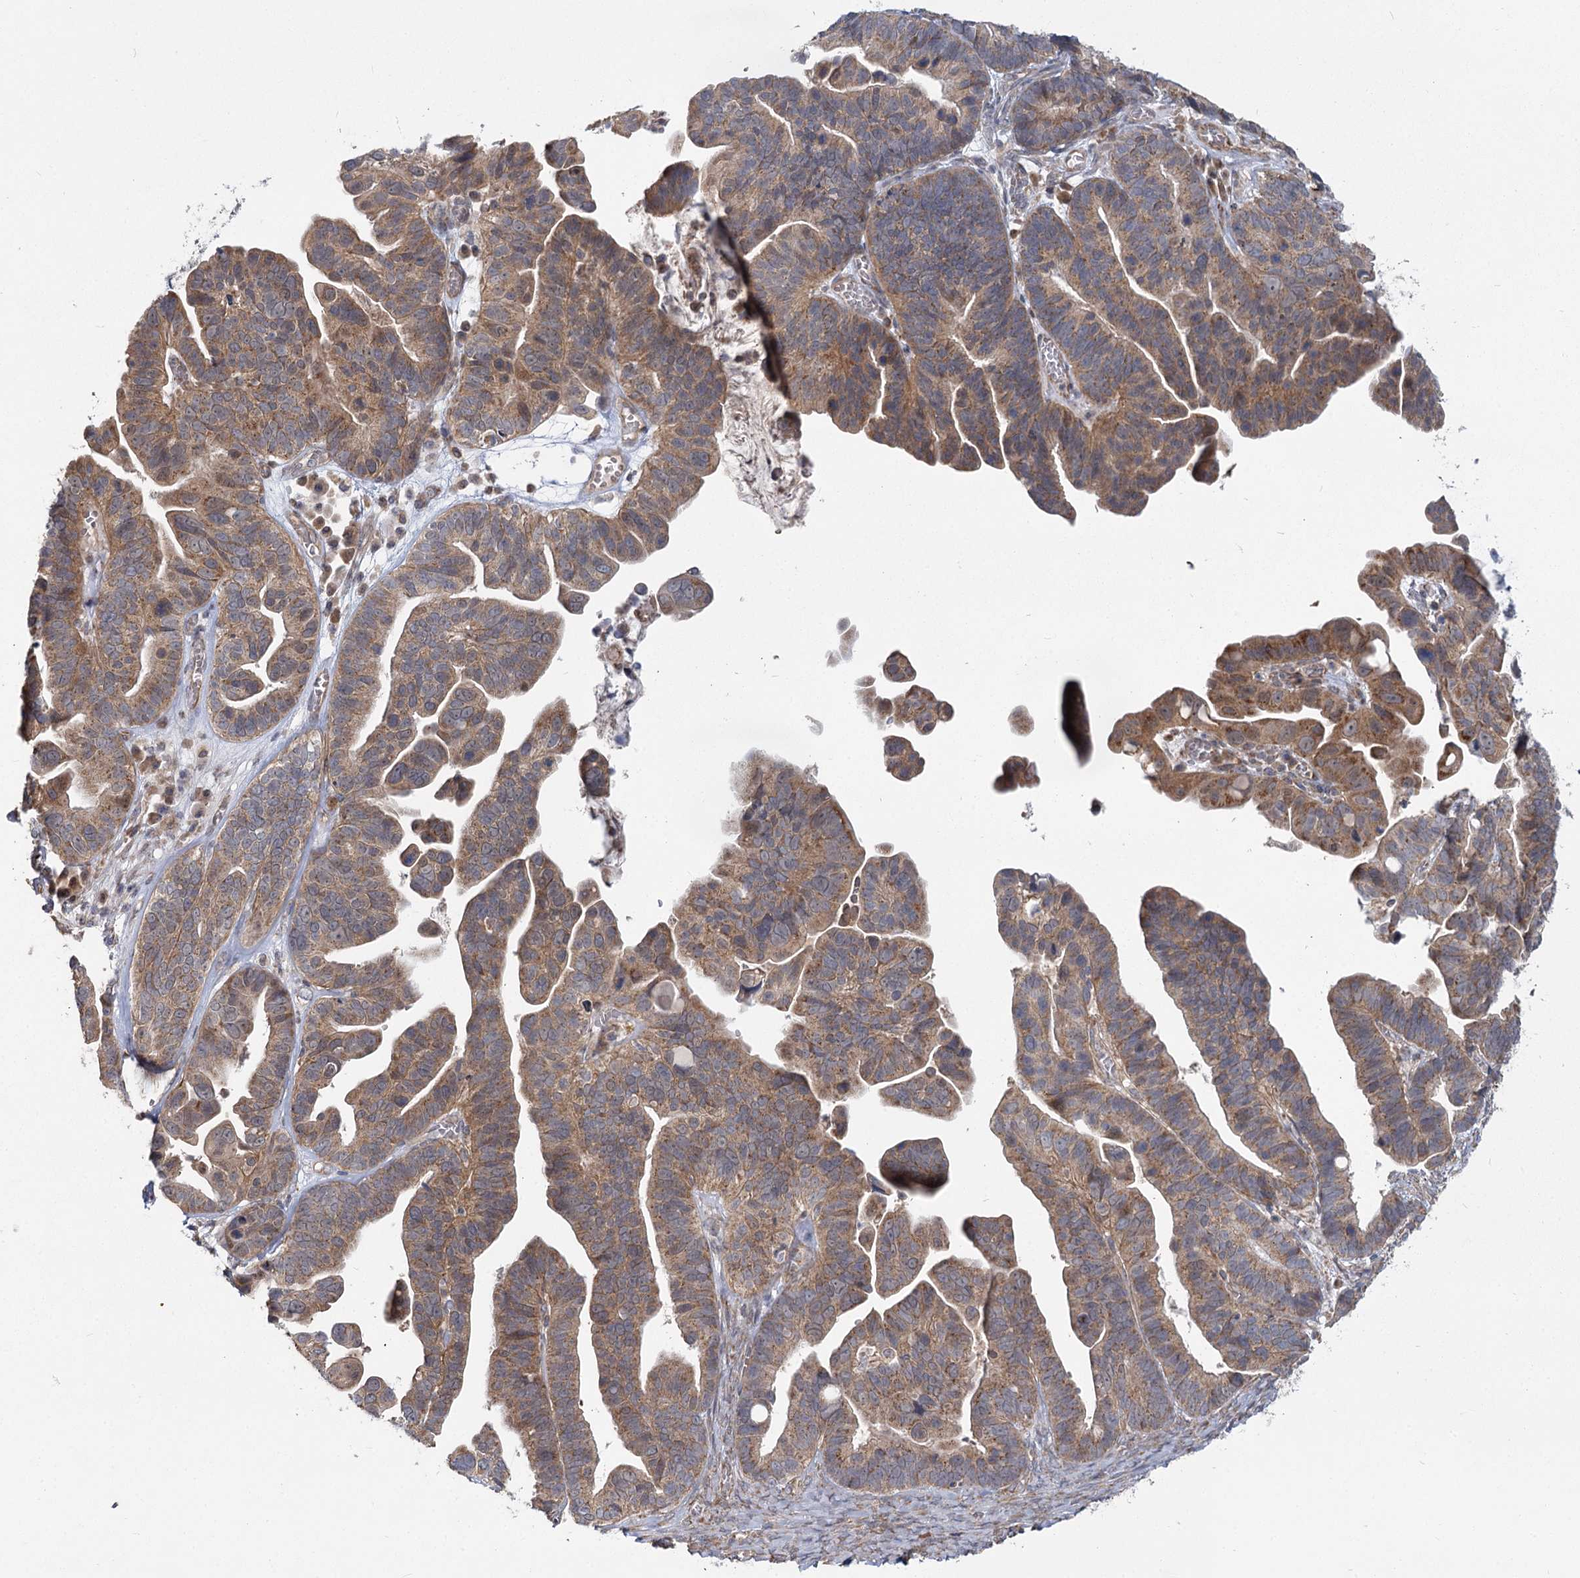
{"staining": {"intensity": "moderate", "quantity": ">75%", "location": "cytoplasmic/membranous"}, "tissue": "ovarian cancer", "cell_type": "Tumor cells", "image_type": "cancer", "snomed": [{"axis": "morphology", "description": "Cystadenocarcinoma, serous, NOS"}, {"axis": "topography", "description": "Ovary"}], "caption": "The photomicrograph exhibits staining of ovarian cancer, revealing moderate cytoplasmic/membranous protein expression (brown color) within tumor cells.", "gene": "TBC1D9B", "patient": {"sex": "female", "age": 56}}